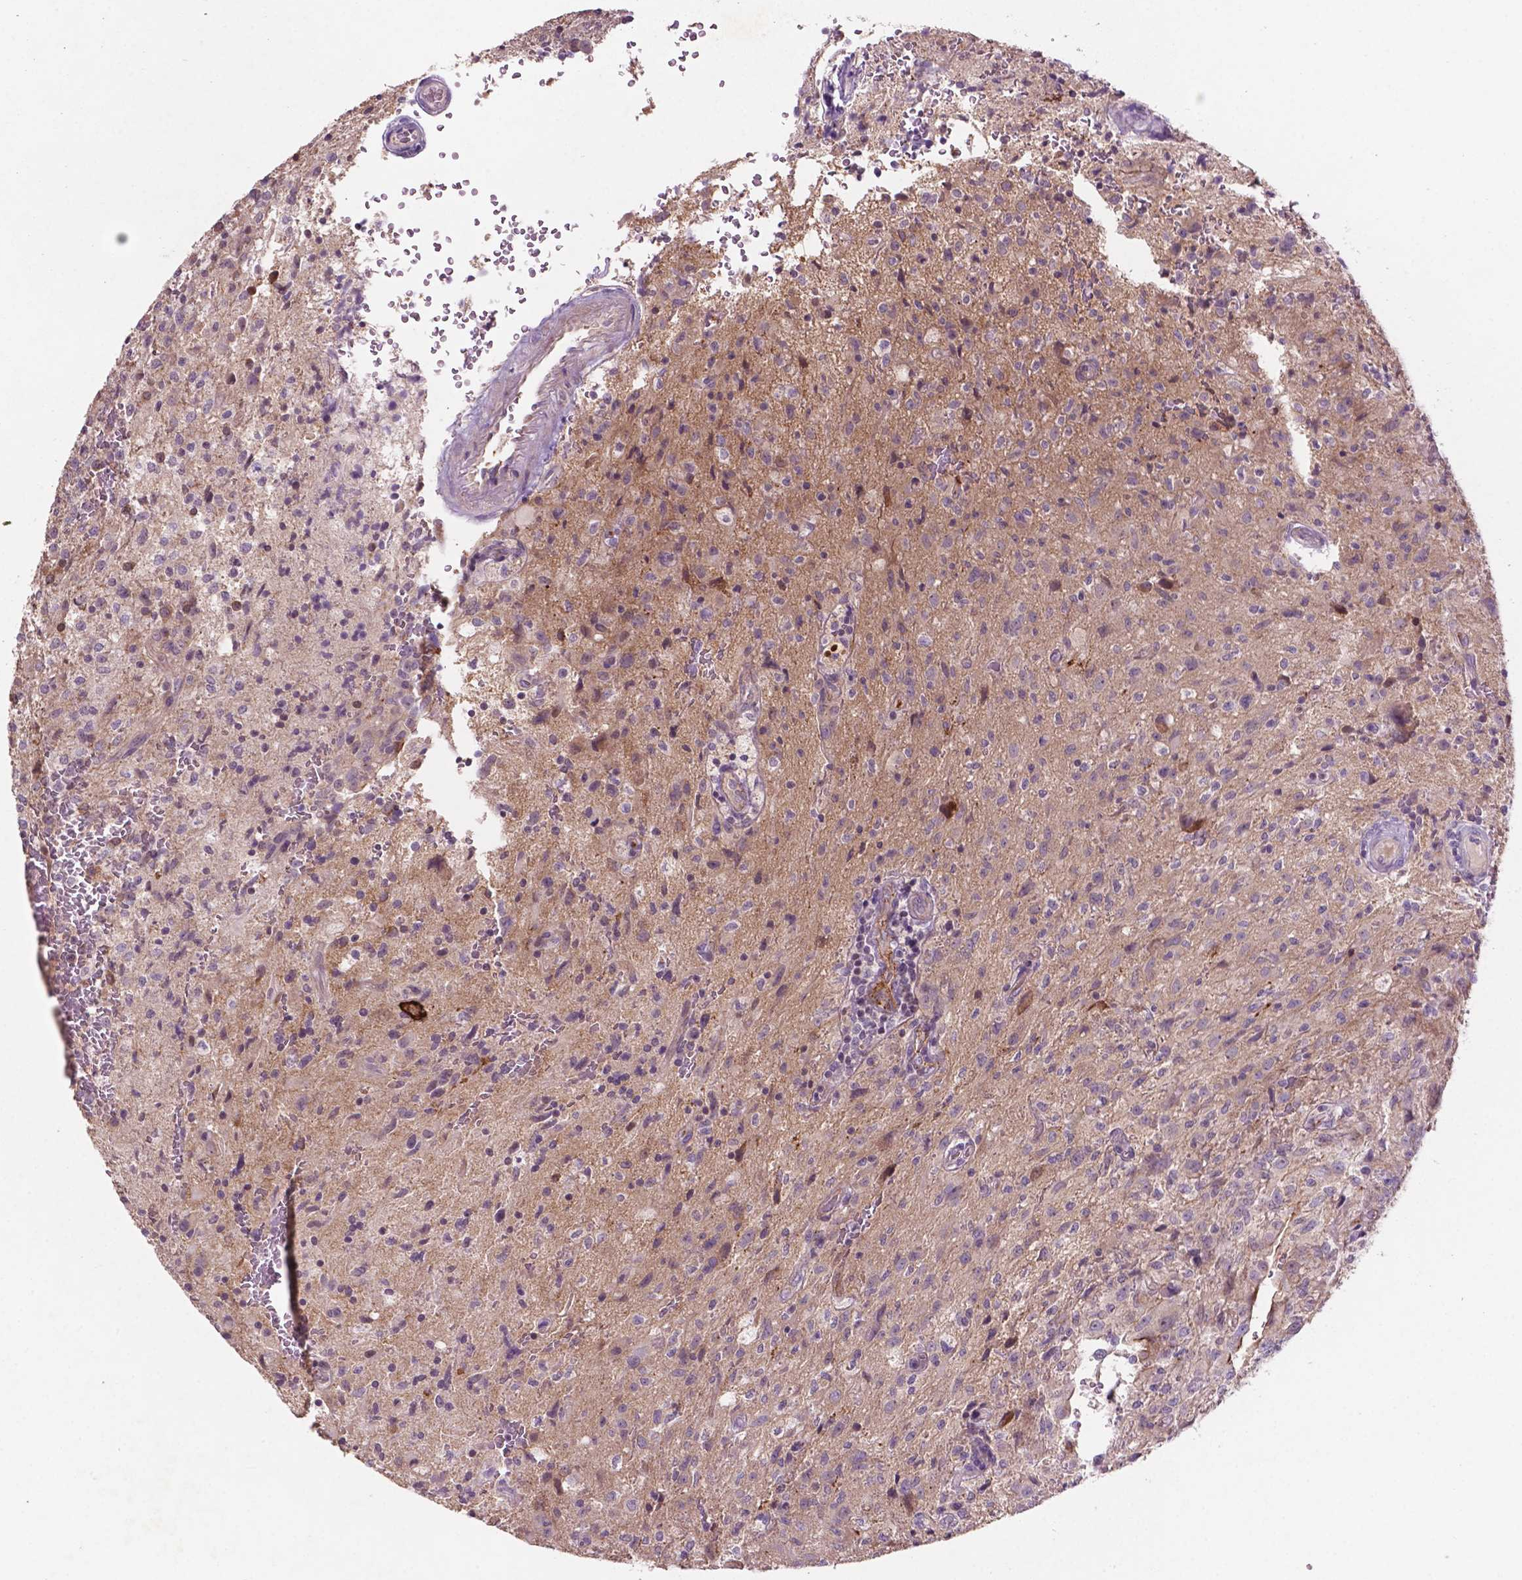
{"staining": {"intensity": "moderate", "quantity": "<25%", "location": "nuclear"}, "tissue": "glioma", "cell_type": "Tumor cells", "image_type": "cancer", "snomed": [{"axis": "morphology", "description": "Glioma, malignant, High grade"}, {"axis": "topography", "description": "Brain"}], "caption": "Glioma stained with DAB (3,3'-diaminobenzidine) immunohistochemistry (IHC) shows low levels of moderate nuclear staining in approximately <25% of tumor cells.", "gene": "ARL5C", "patient": {"sex": "male", "age": 68}}